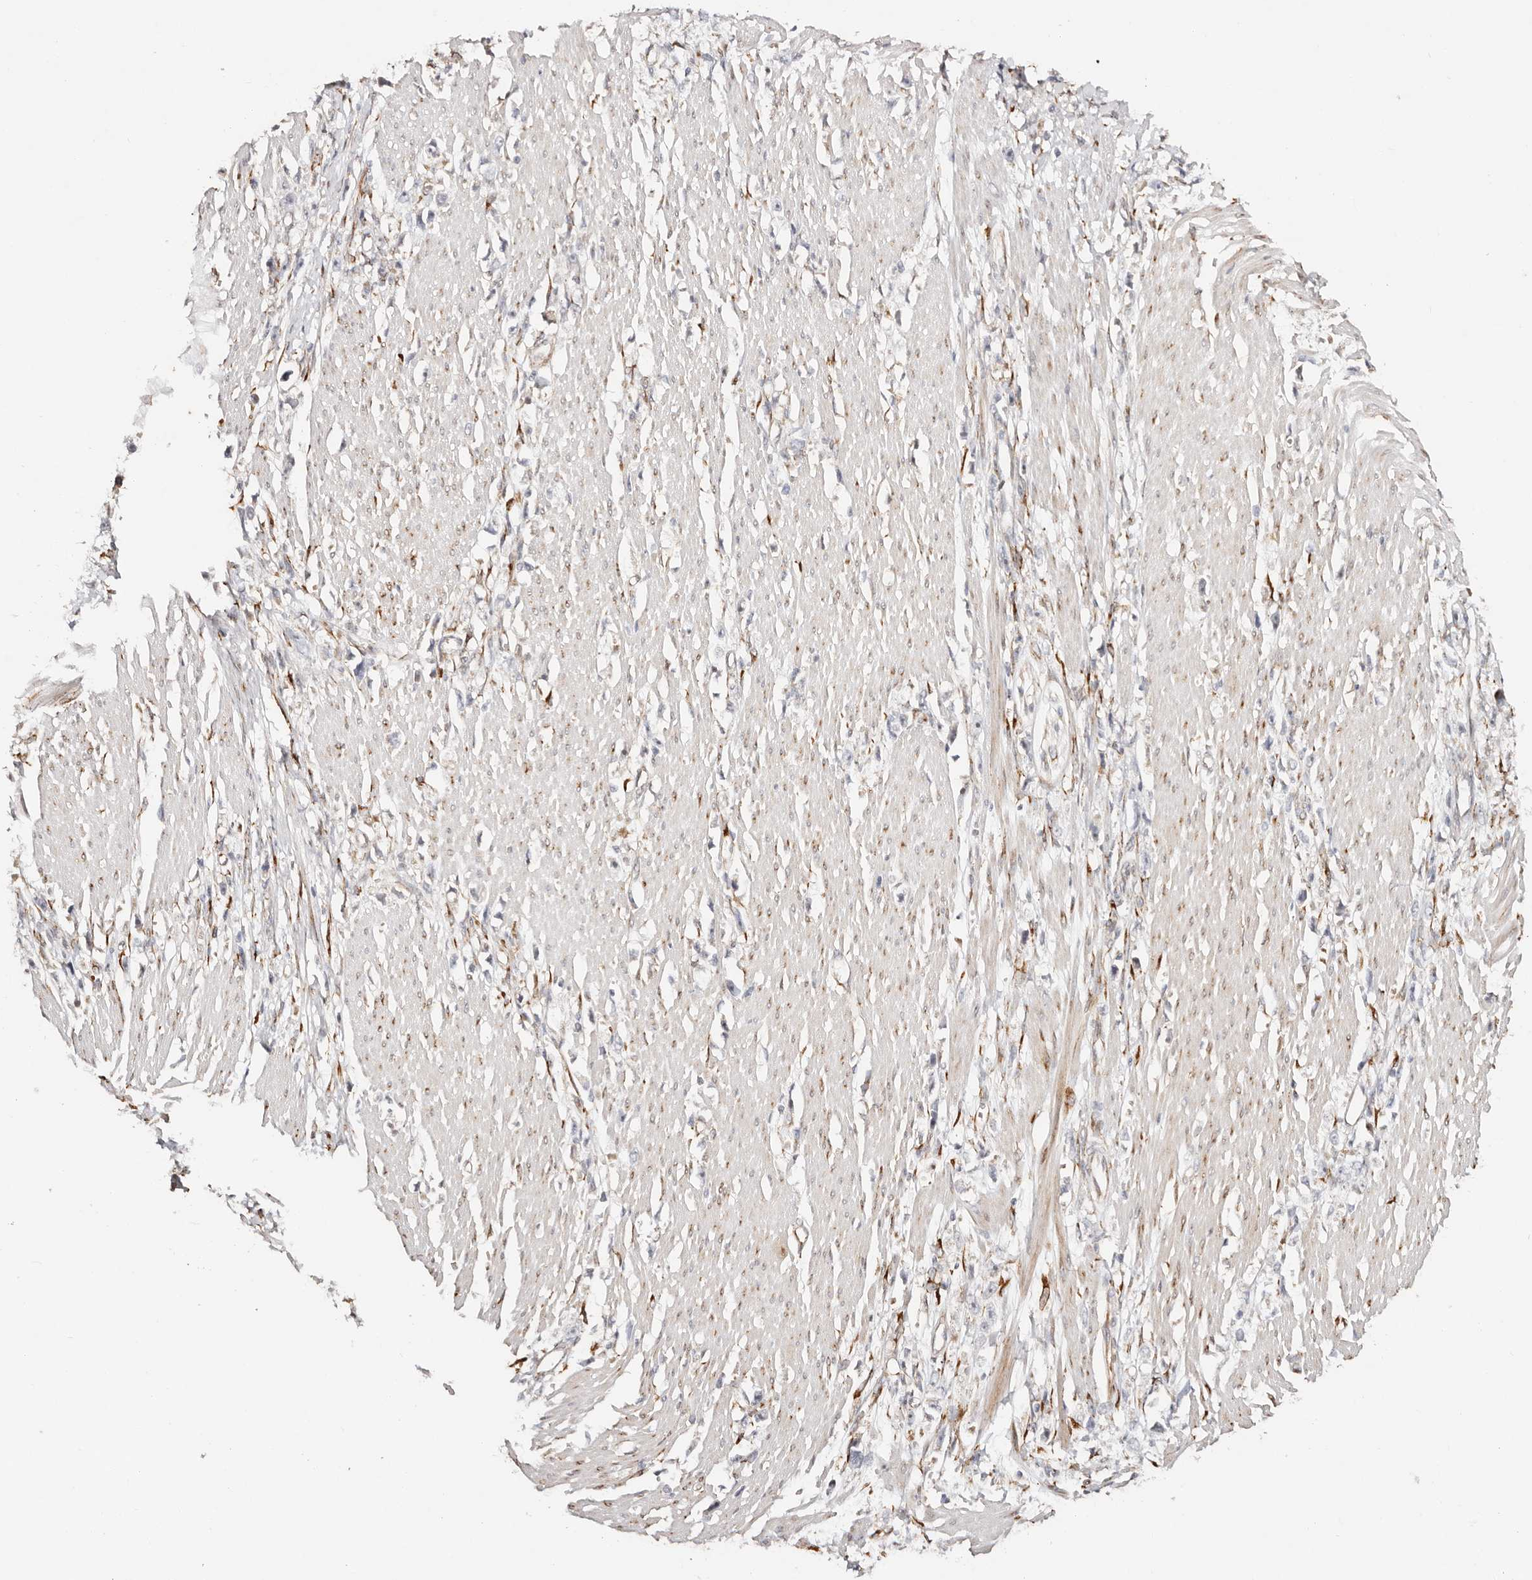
{"staining": {"intensity": "negative", "quantity": "none", "location": "none"}, "tissue": "stomach cancer", "cell_type": "Tumor cells", "image_type": "cancer", "snomed": [{"axis": "morphology", "description": "Adenocarcinoma, NOS"}, {"axis": "topography", "description": "Stomach"}], "caption": "Tumor cells show no significant positivity in adenocarcinoma (stomach).", "gene": "SERPINH1", "patient": {"sex": "female", "age": 59}}